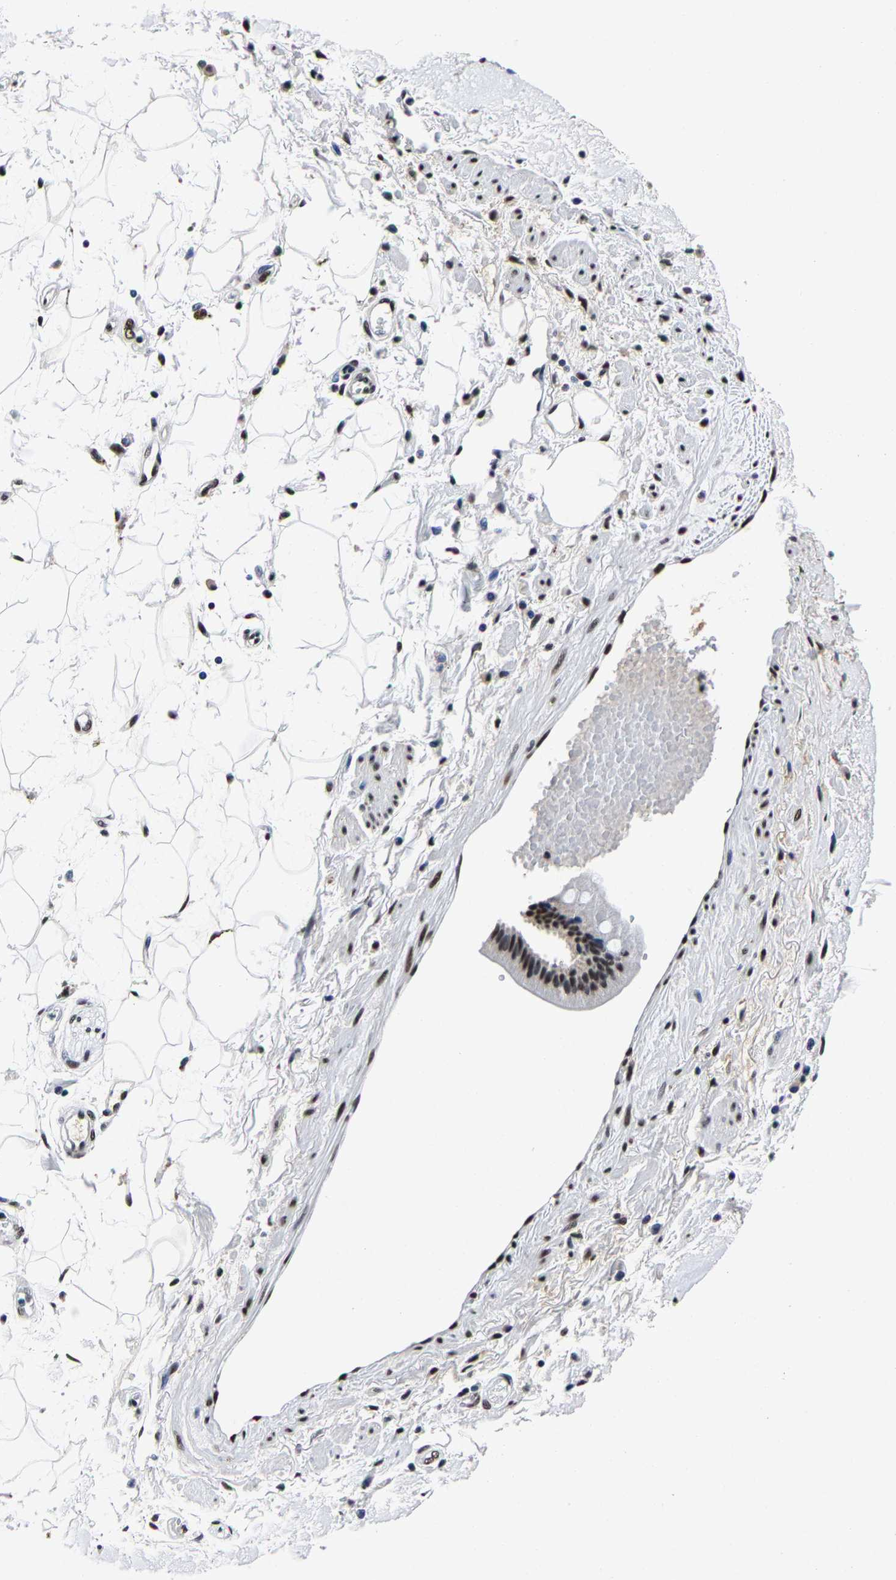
{"staining": {"intensity": "moderate", "quantity": ">75%", "location": "nuclear"}, "tissue": "adipose tissue", "cell_type": "Adipocytes", "image_type": "normal", "snomed": [{"axis": "morphology", "description": "Normal tissue, NOS"}, {"axis": "morphology", "description": "Adenocarcinoma, NOS"}, {"axis": "topography", "description": "Duodenum"}, {"axis": "topography", "description": "Peripheral nerve tissue"}], "caption": "High-magnification brightfield microscopy of normal adipose tissue stained with DAB (3,3'-diaminobenzidine) (brown) and counterstained with hematoxylin (blue). adipocytes exhibit moderate nuclear expression is identified in approximately>75% of cells. The staining was performed using DAB (3,3'-diaminobenzidine), with brown indicating positive protein expression. Nuclei are stained blue with hematoxylin.", "gene": "RBM45", "patient": {"sex": "female", "age": 60}}